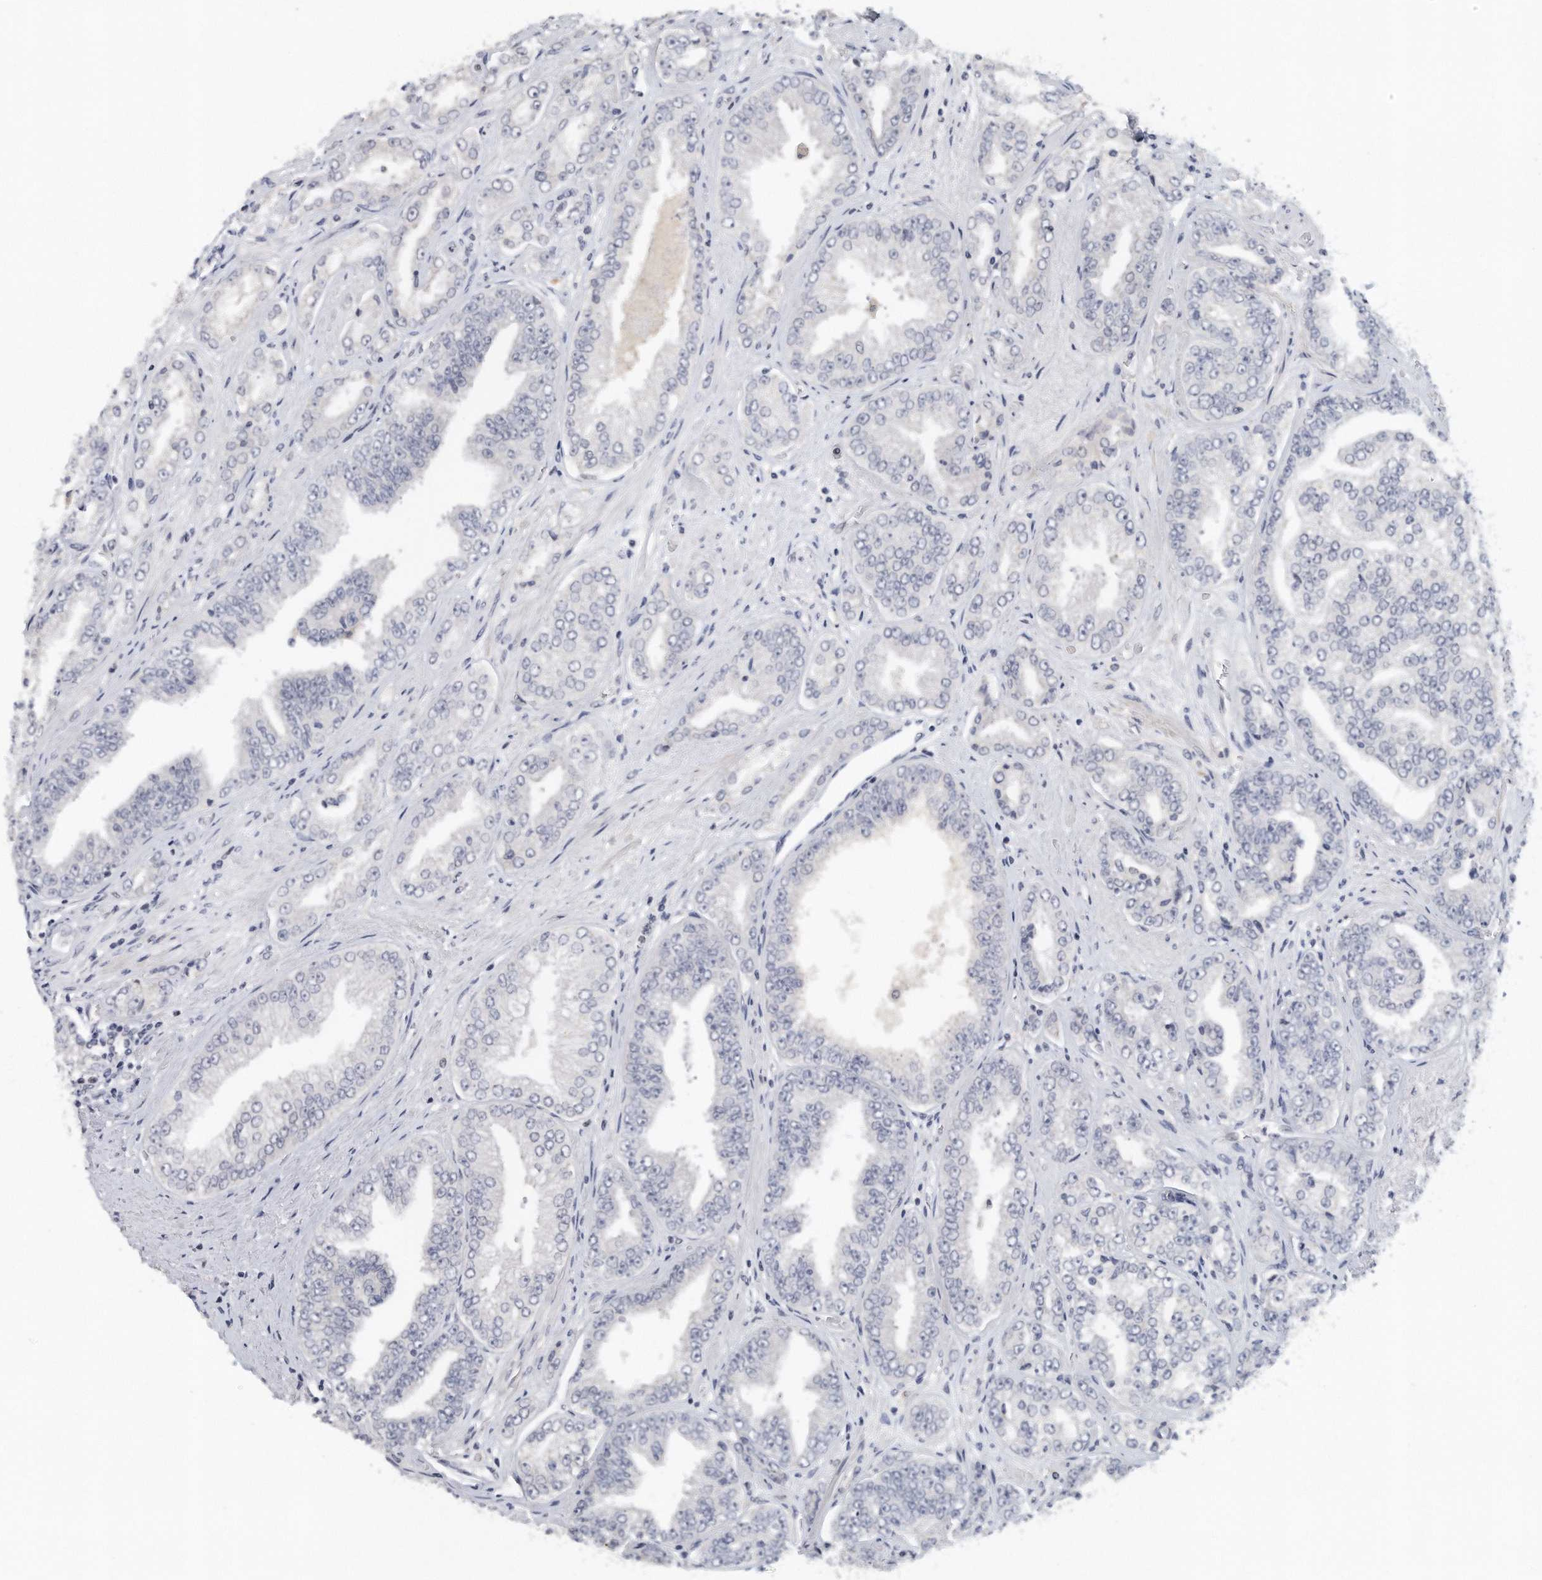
{"staining": {"intensity": "negative", "quantity": "none", "location": "none"}, "tissue": "prostate cancer", "cell_type": "Tumor cells", "image_type": "cancer", "snomed": [{"axis": "morphology", "description": "Adenocarcinoma, High grade"}, {"axis": "topography", "description": "Prostate"}], "caption": "Tumor cells are negative for protein expression in human high-grade adenocarcinoma (prostate).", "gene": "DDX43", "patient": {"sex": "male", "age": 71}}